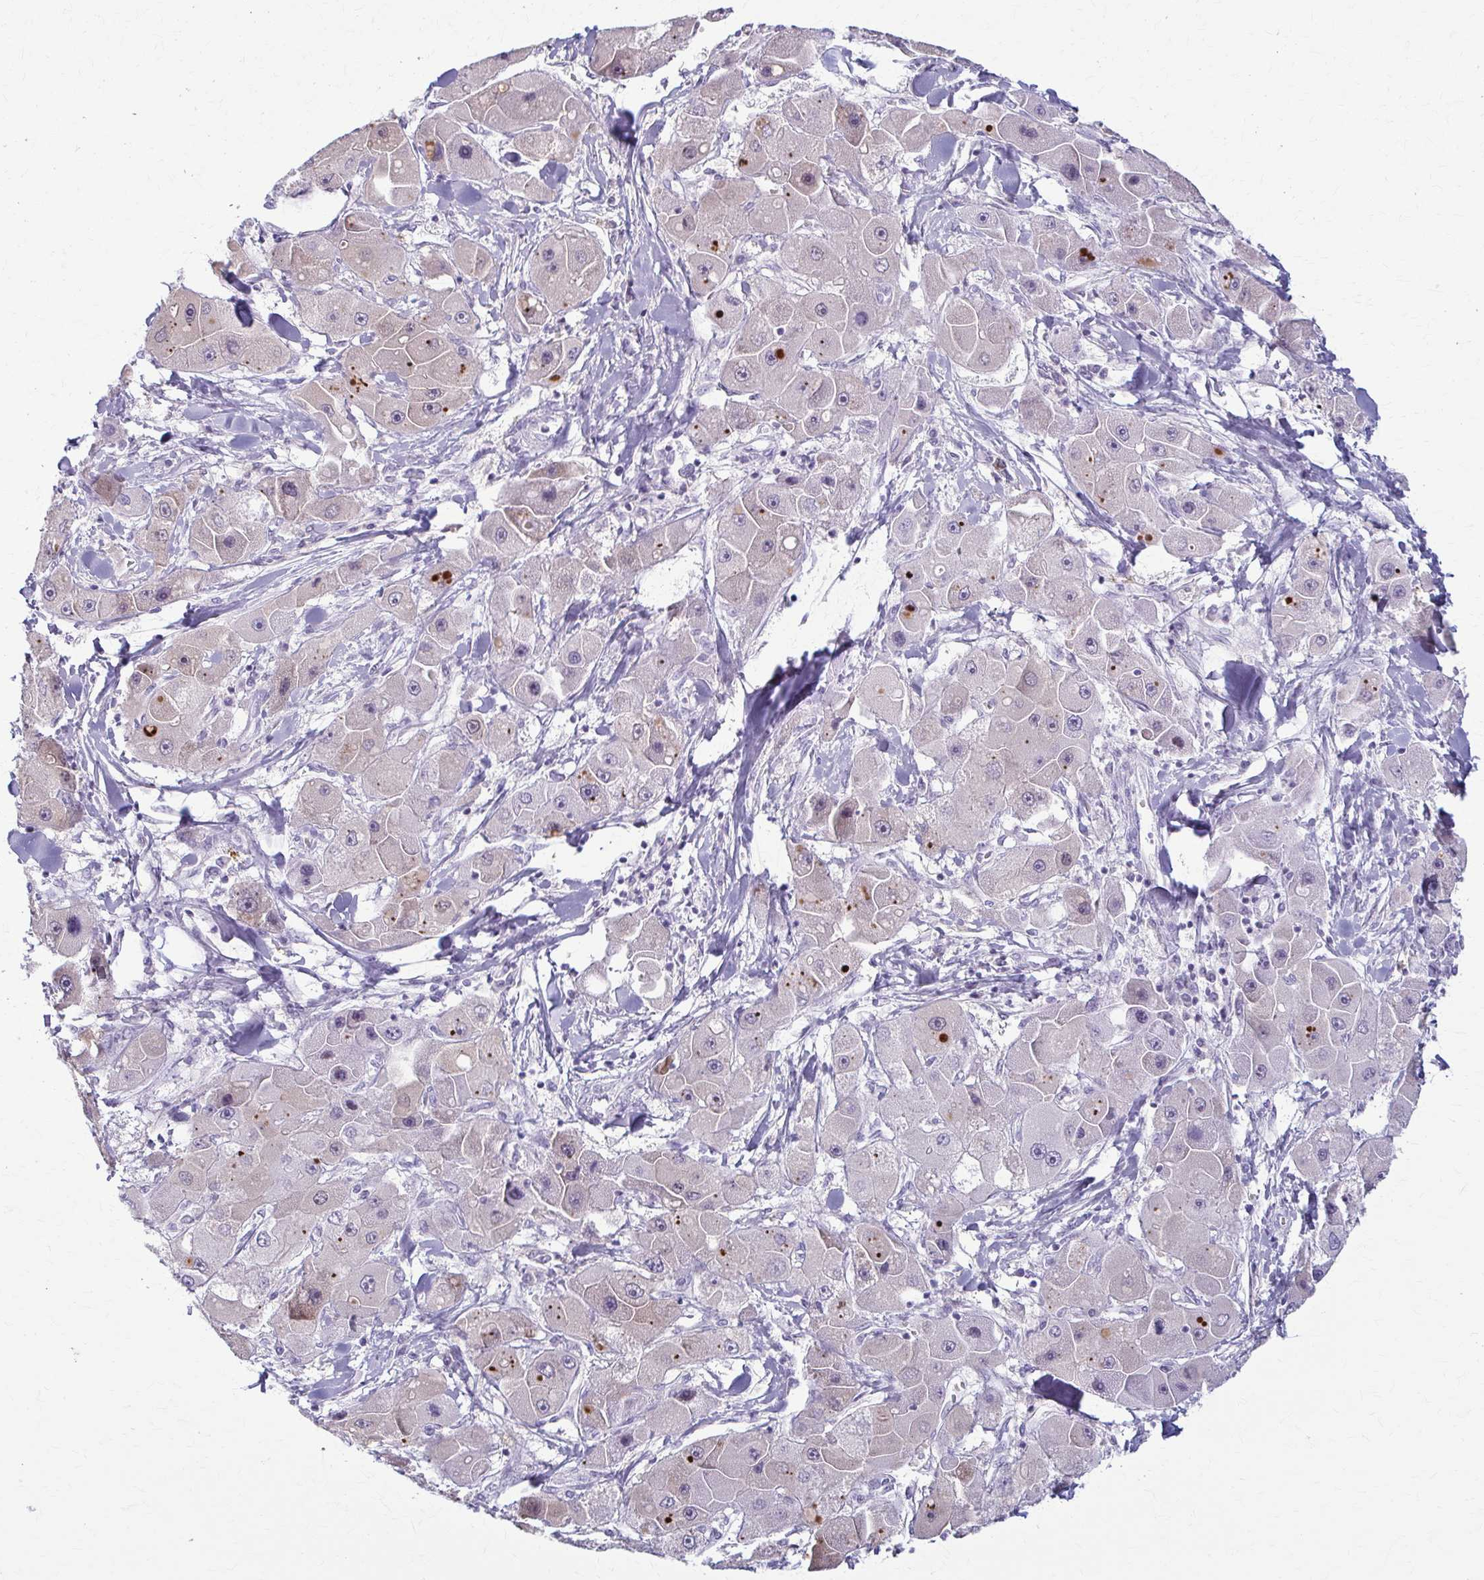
{"staining": {"intensity": "moderate", "quantity": "<25%", "location": "cytoplasmic/membranous"}, "tissue": "liver cancer", "cell_type": "Tumor cells", "image_type": "cancer", "snomed": [{"axis": "morphology", "description": "Carcinoma, Hepatocellular, NOS"}, {"axis": "topography", "description": "Liver"}], "caption": "A micrograph of liver cancer (hepatocellular carcinoma) stained for a protein shows moderate cytoplasmic/membranous brown staining in tumor cells.", "gene": "LDLRAP1", "patient": {"sex": "male", "age": 24}}